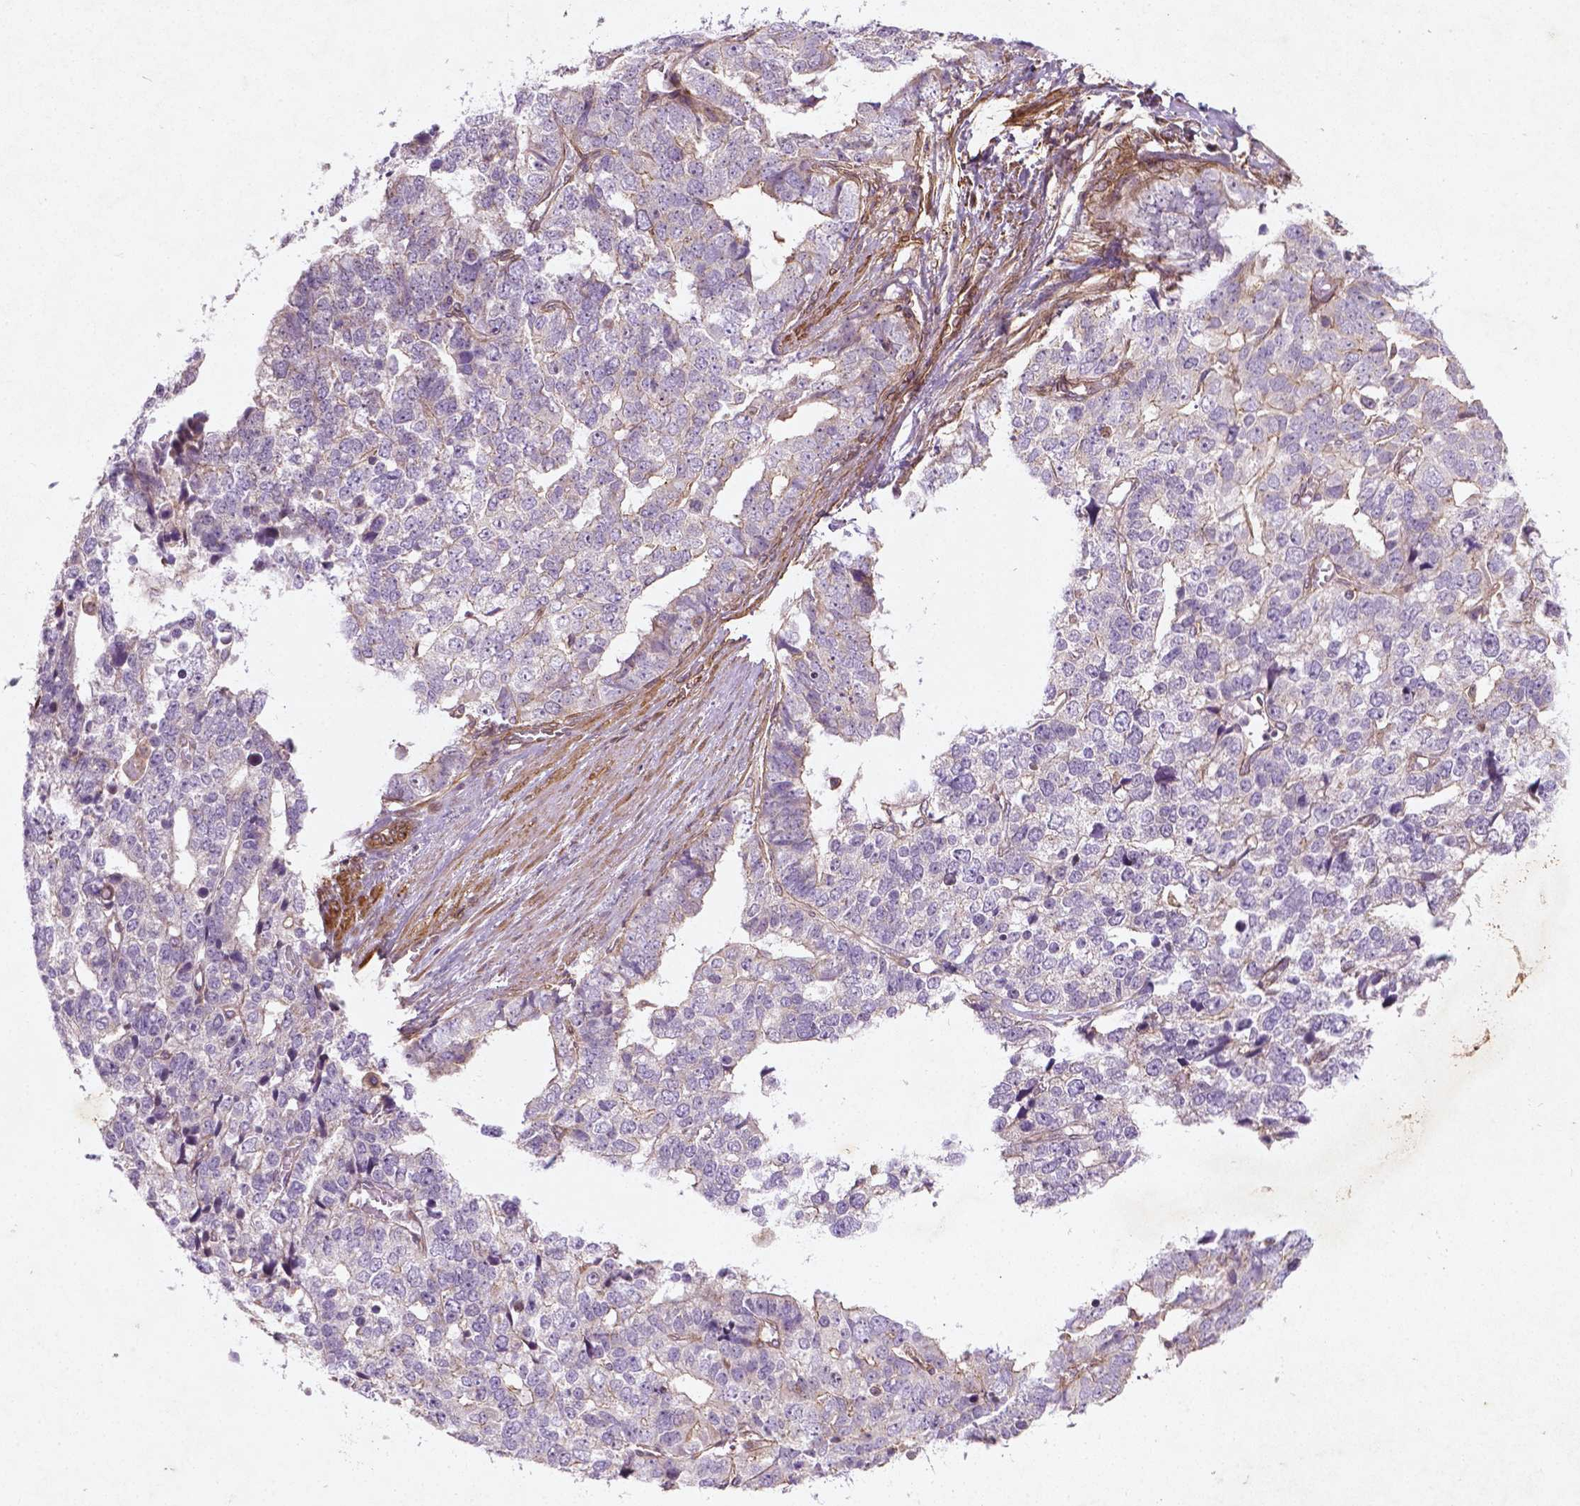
{"staining": {"intensity": "negative", "quantity": "none", "location": "none"}, "tissue": "stomach cancer", "cell_type": "Tumor cells", "image_type": "cancer", "snomed": [{"axis": "morphology", "description": "Adenocarcinoma, NOS"}, {"axis": "topography", "description": "Stomach"}], "caption": "A photomicrograph of human adenocarcinoma (stomach) is negative for staining in tumor cells.", "gene": "TCHP", "patient": {"sex": "male", "age": 69}}